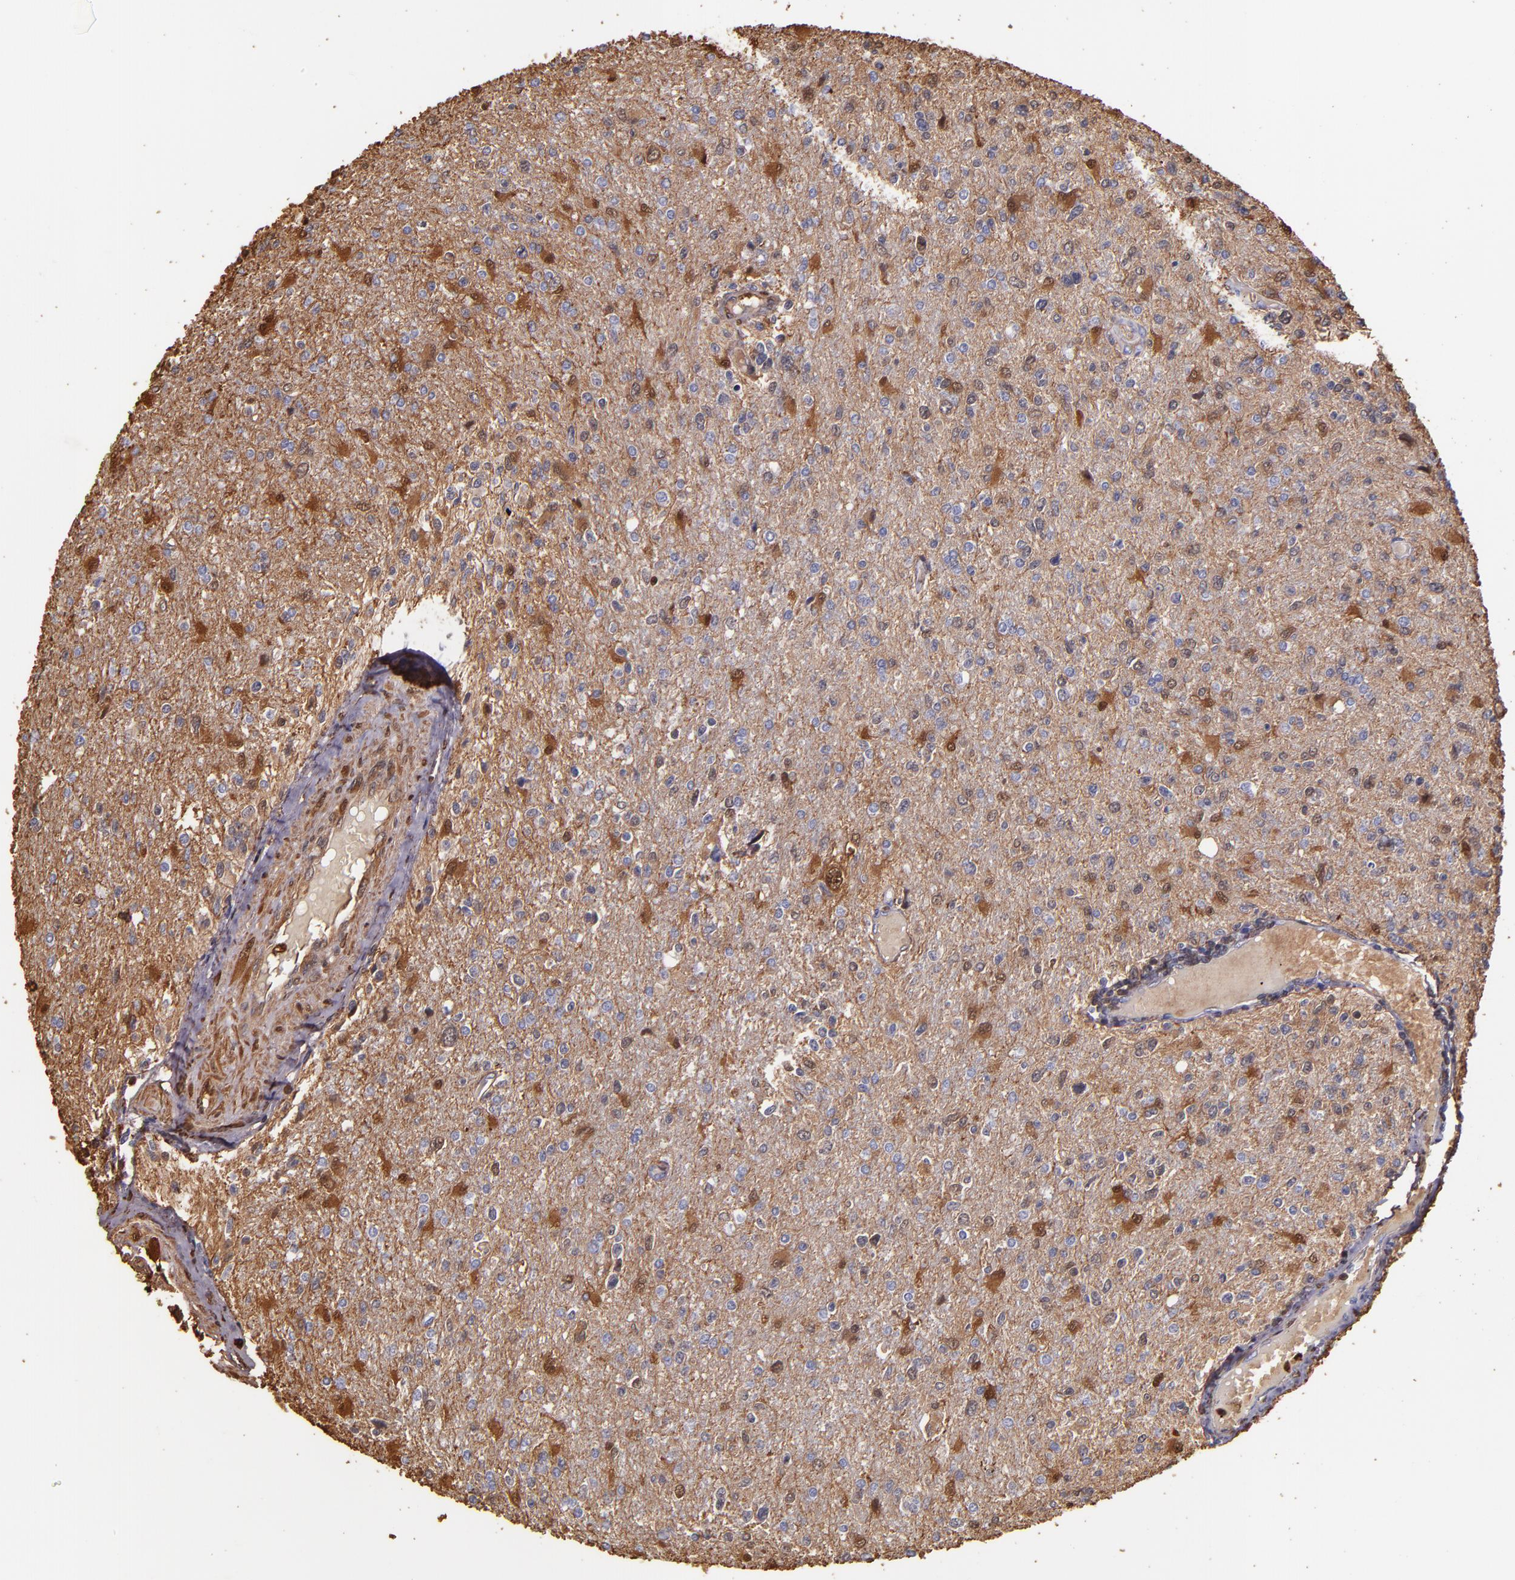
{"staining": {"intensity": "moderate", "quantity": "<25%", "location": "cytoplasmic/membranous,nuclear"}, "tissue": "glioma", "cell_type": "Tumor cells", "image_type": "cancer", "snomed": [{"axis": "morphology", "description": "Glioma, malignant, High grade"}, {"axis": "topography", "description": "Cerebral cortex"}], "caption": "DAB (3,3'-diaminobenzidine) immunohistochemical staining of glioma demonstrates moderate cytoplasmic/membranous and nuclear protein expression in about <25% of tumor cells.", "gene": "S100A6", "patient": {"sex": "male", "age": 76}}